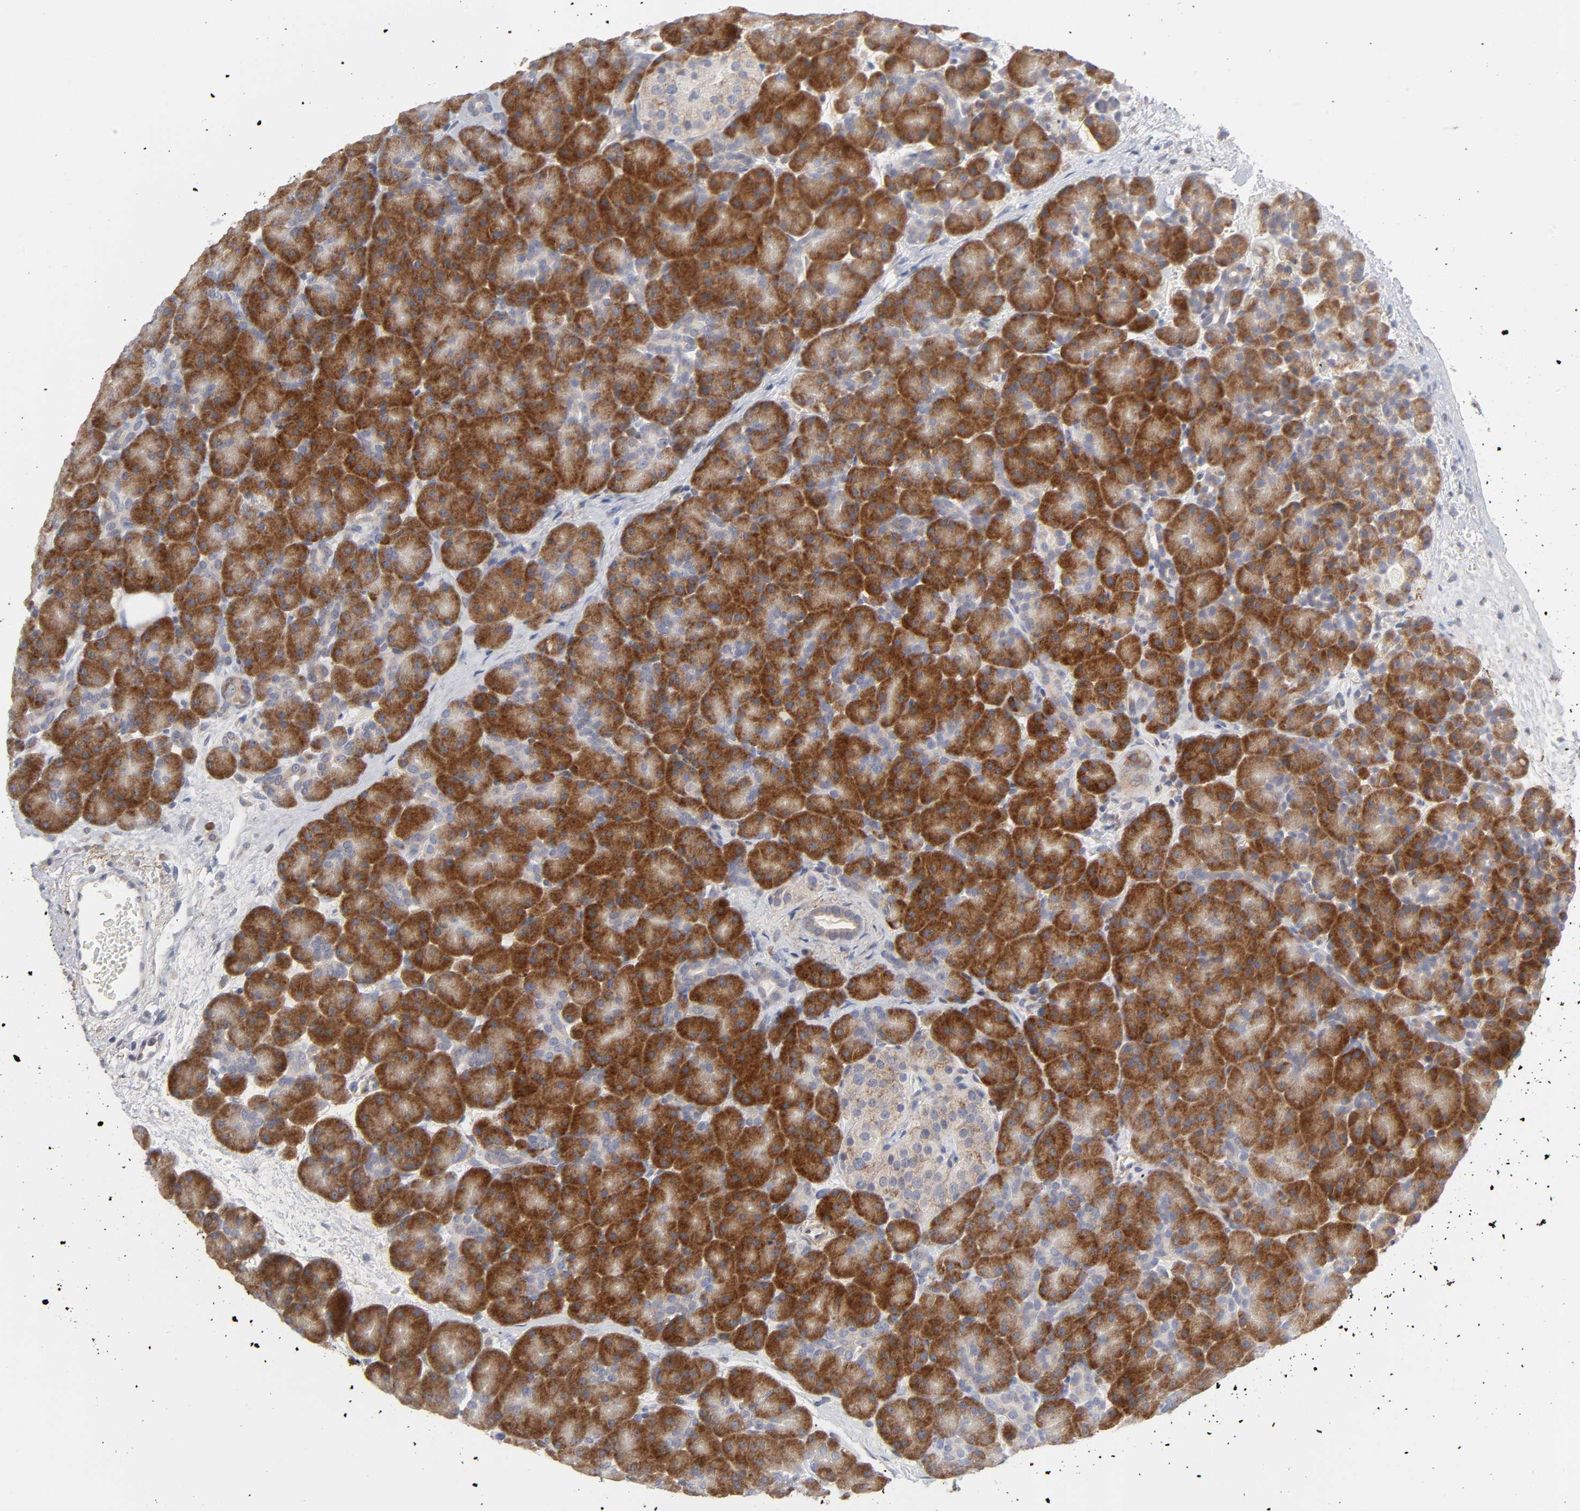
{"staining": {"intensity": "strong", "quantity": ">75%", "location": "cytoplasmic/membranous"}, "tissue": "pancreas", "cell_type": "Exocrine glandular cells", "image_type": "normal", "snomed": [{"axis": "morphology", "description": "Normal tissue, NOS"}, {"axis": "topography", "description": "Pancreas"}], "caption": "A high amount of strong cytoplasmic/membranous expression is seen in about >75% of exocrine glandular cells in normal pancreas. The staining was performed using DAB to visualize the protein expression in brown, while the nuclei were stained in blue with hematoxylin (Magnification: 20x).", "gene": "IL4R", "patient": {"sex": "male", "age": 66}}